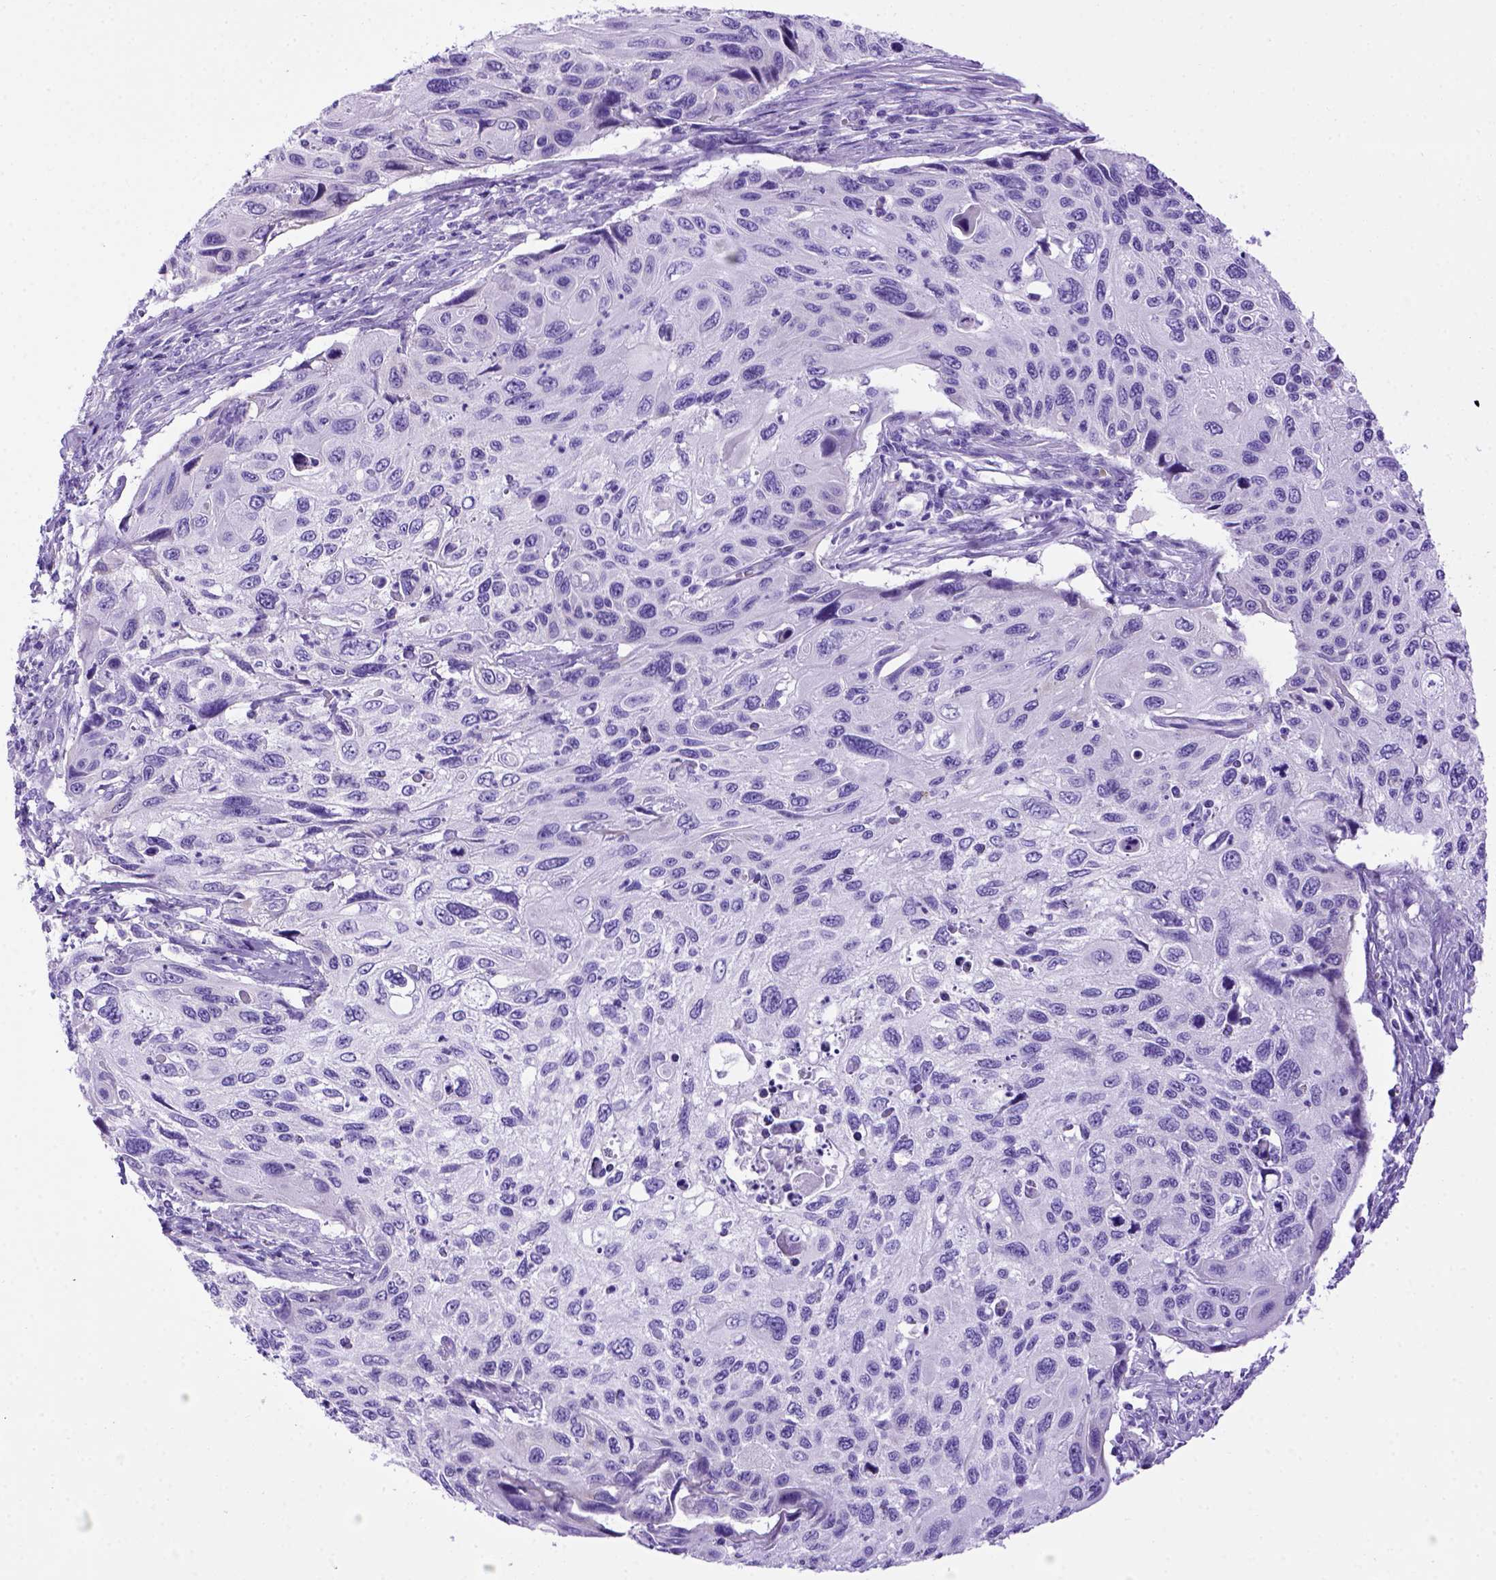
{"staining": {"intensity": "negative", "quantity": "none", "location": "none"}, "tissue": "cervical cancer", "cell_type": "Tumor cells", "image_type": "cancer", "snomed": [{"axis": "morphology", "description": "Squamous cell carcinoma, NOS"}, {"axis": "topography", "description": "Cervix"}], "caption": "This is a histopathology image of immunohistochemistry (IHC) staining of cervical squamous cell carcinoma, which shows no positivity in tumor cells.", "gene": "MEOX2", "patient": {"sex": "female", "age": 70}}